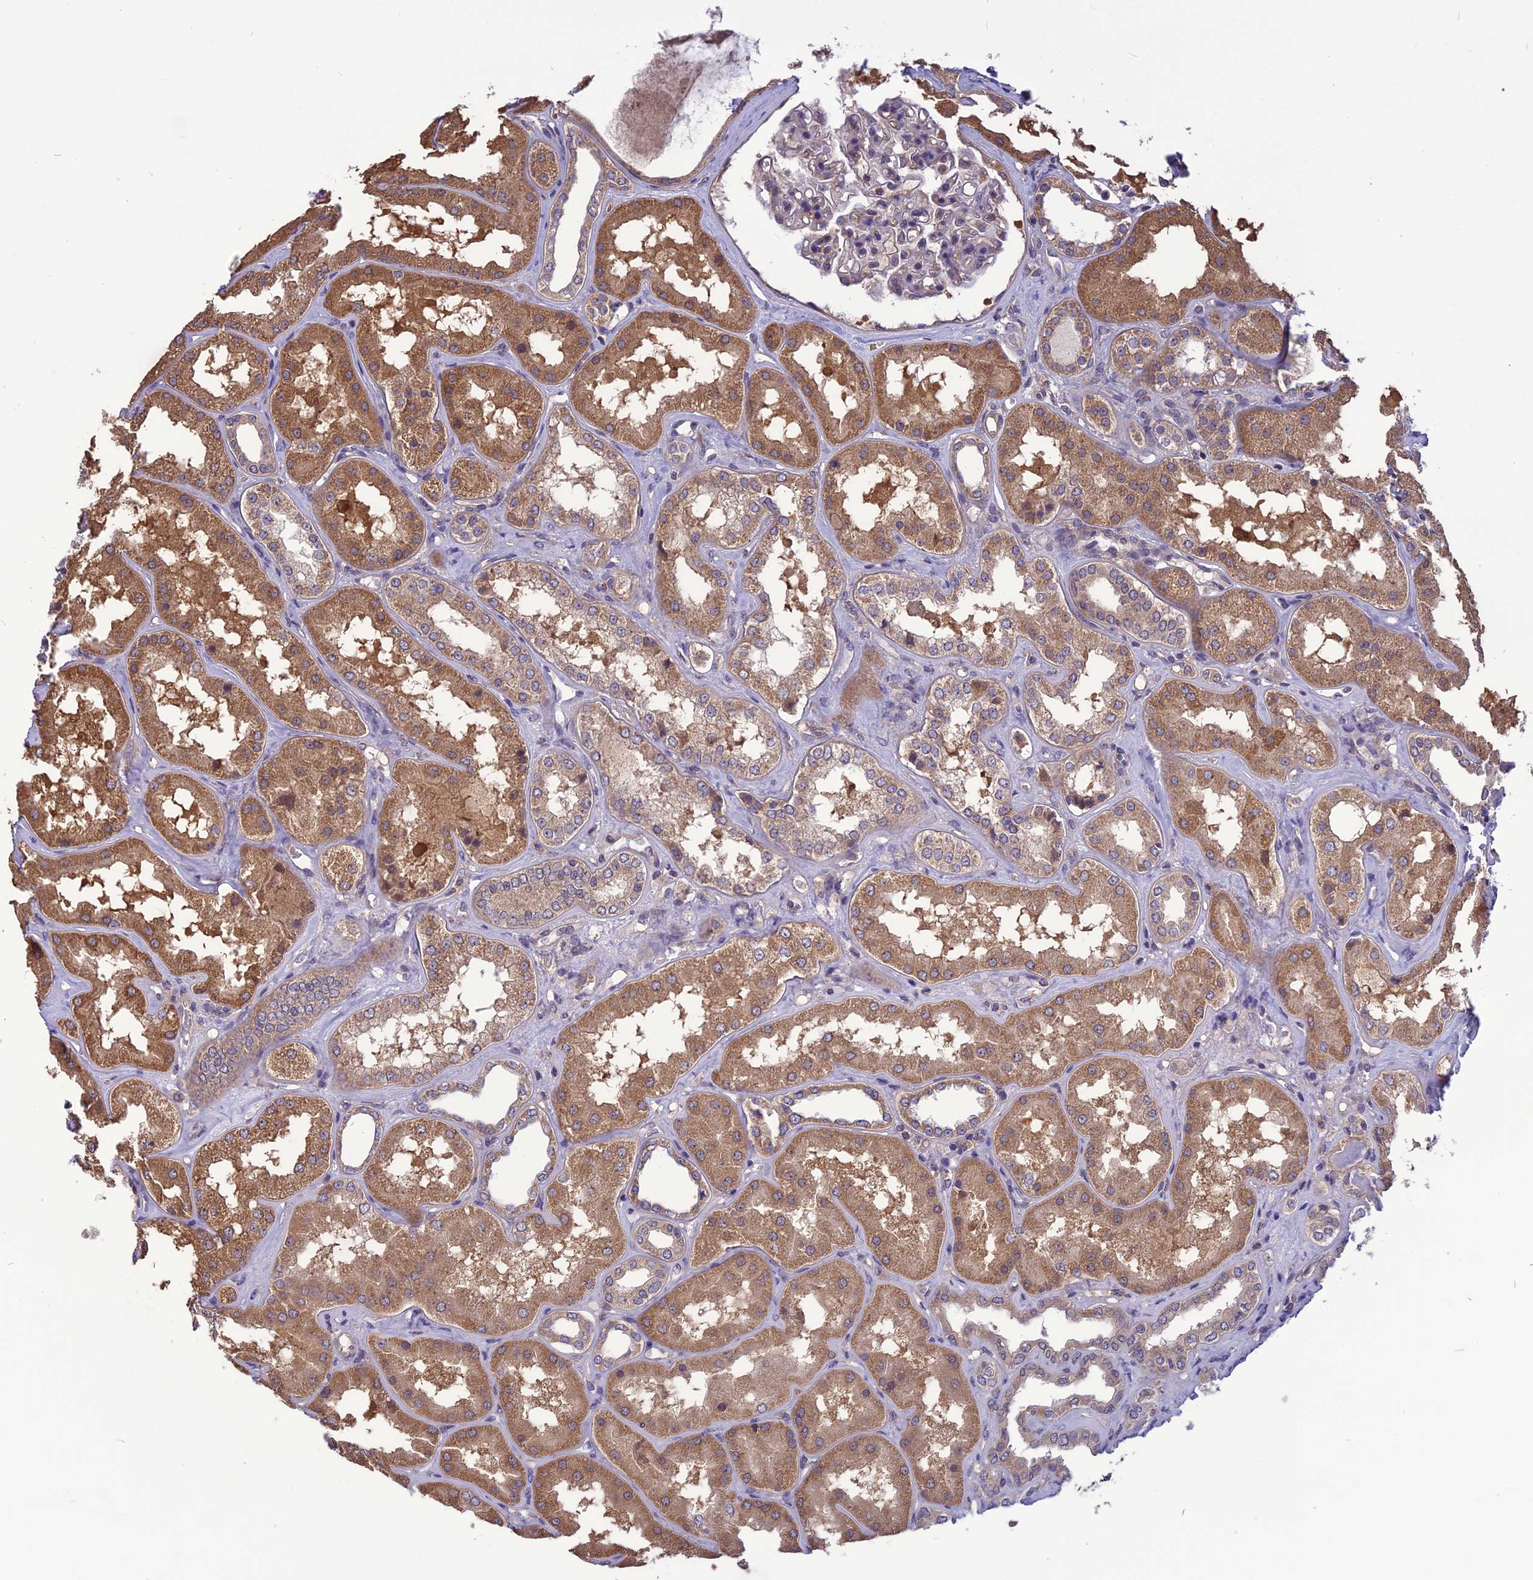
{"staining": {"intensity": "negative", "quantity": "none", "location": "none"}, "tissue": "kidney", "cell_type": "Cells in glomeruli", "image_type": "normal", "snomed": [{"axis": "morphology", "description": "Normal tissue, NOS"}, {"axis": "topography", "description": "Kidney"}], "caption": "The image shows no staining of cells in glomeruli in unremarkable kidney. (DAB IHC, high magnification).", "gene": "PSMF1", "patient": {"sex": "female", "age": 56}}